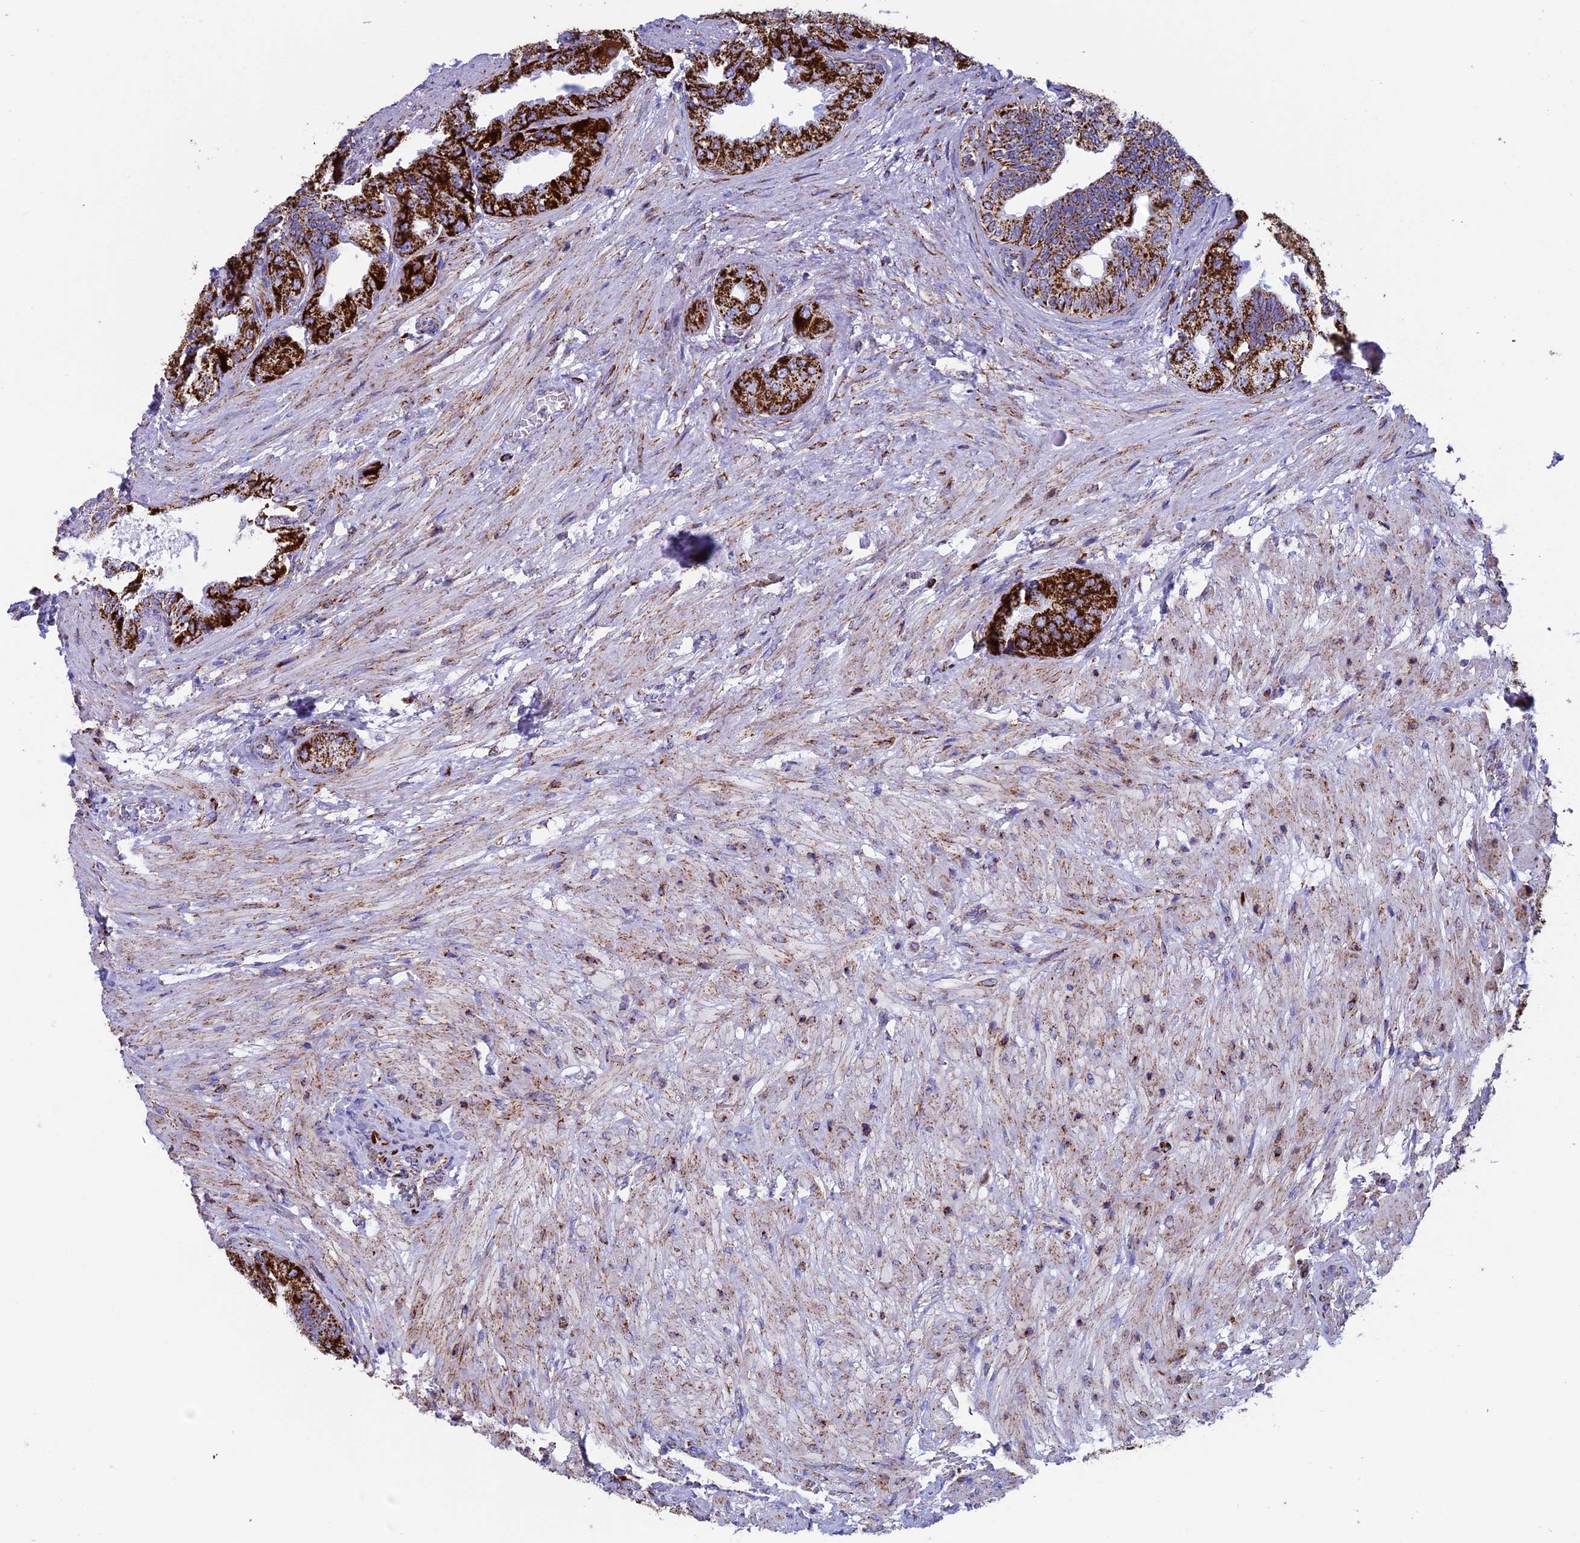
{"staining": {"intensity": "strong", "quantity": ">75%", "location": "cytoplasmic/membranous"}, "tissue": "seminal vesicle", "cell_type": "Glandular cells", "image_type": "normal", "snomed": [{"axis": "morphology", "description": "Normal tissue, NOS"}, {"axis": "topography", "description": "Seminal veicle"}], "caption": "Glandular cells exhibit strong cytoplasmic/membranous staining in about >75% of cells in unremarkable seminal vesicle. (DAB (3,3'-diaminobenzidine) IHC with brightfield microscopy, high magnification).", "gene": "UQCRFS1", "patient": {"sex": "male", "age": 63}}